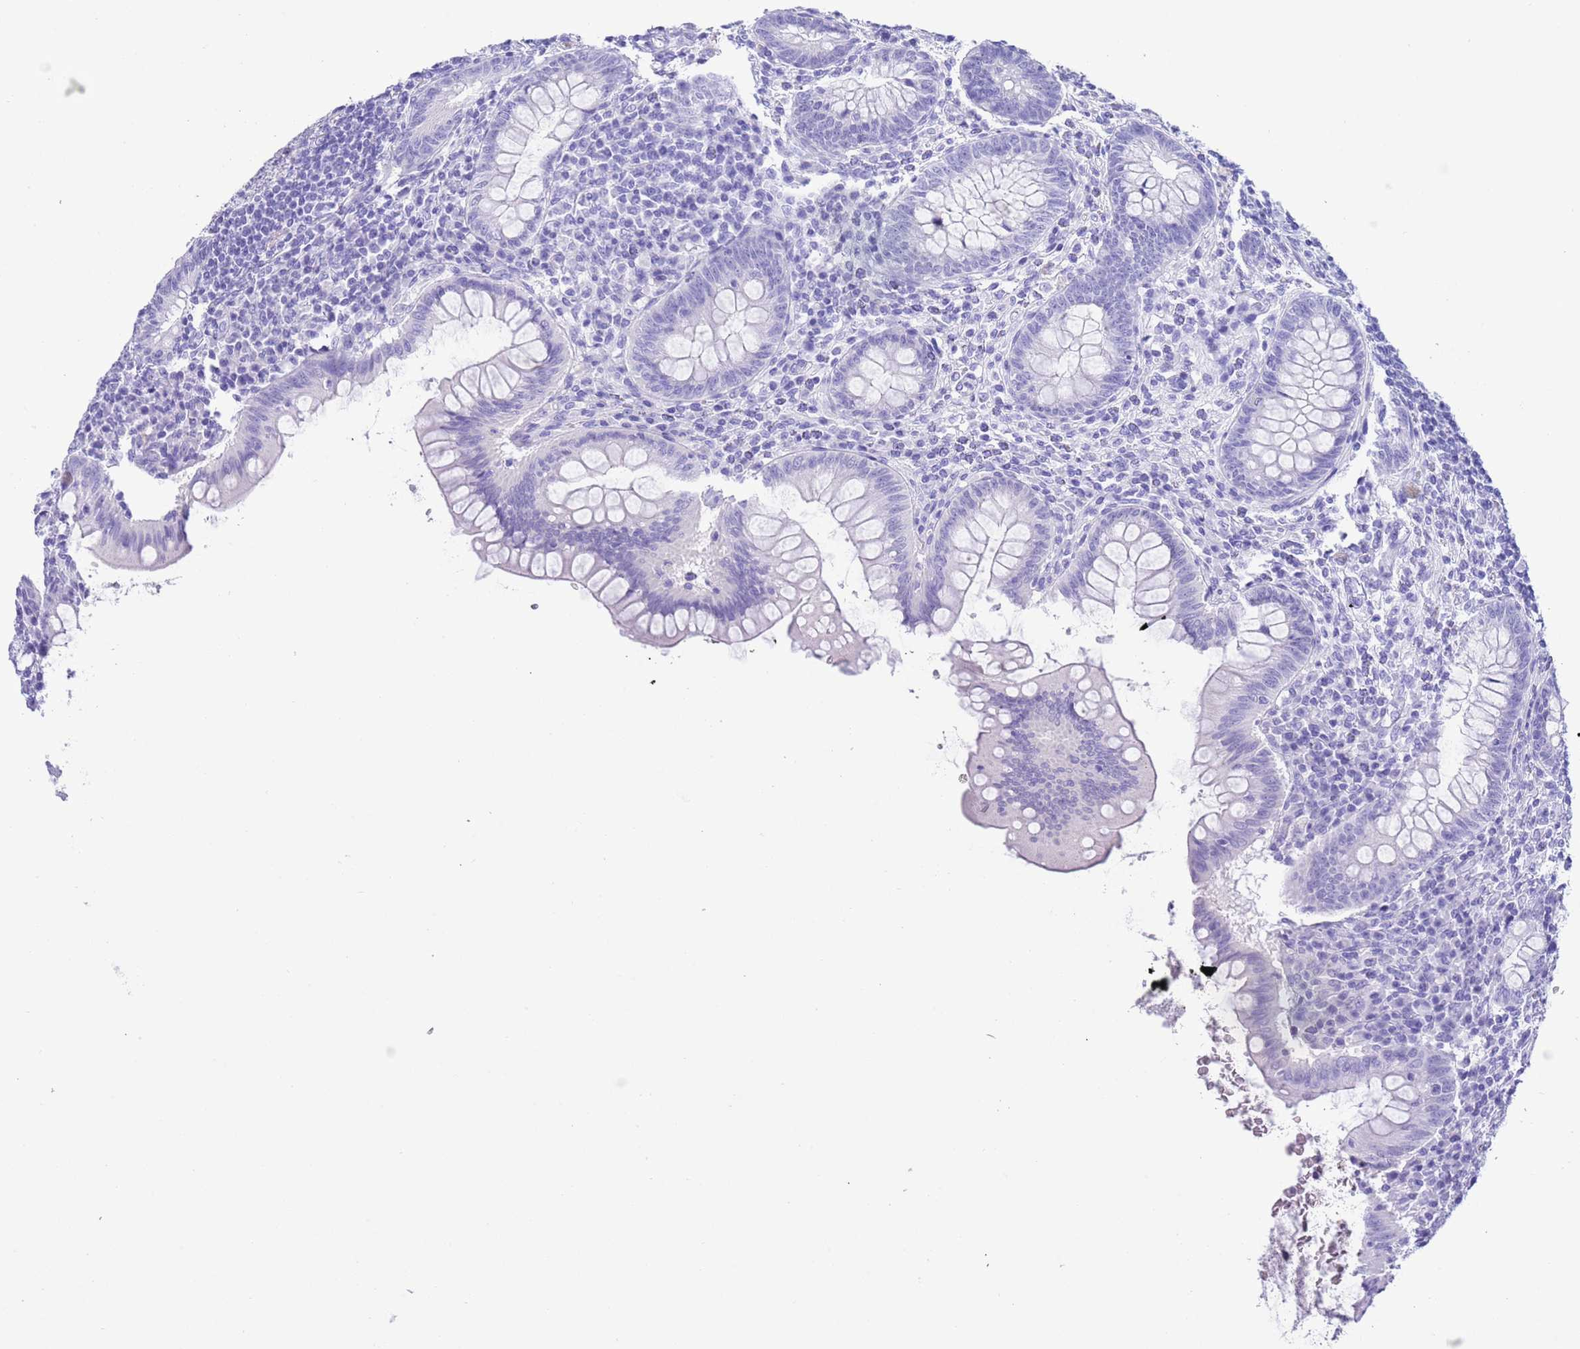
{"staining": {"intensity": "negative", "quantity": "none", "location": "none"}, "tissue": "appendix", "cell_type": "Glandular cells", "image_type": "normal", "snomed": [{"axis": "morphology", "description": "Normal tissue, NOS"}, {"axis": "topography", "description": "Appendix"}], "caption": "This is an immunohistochemistry image of unremarkable human appendix. There is no positivity in glandular cells.", "gene": "TMEM185A", "patient": {"sex": "female", "age": 33}}